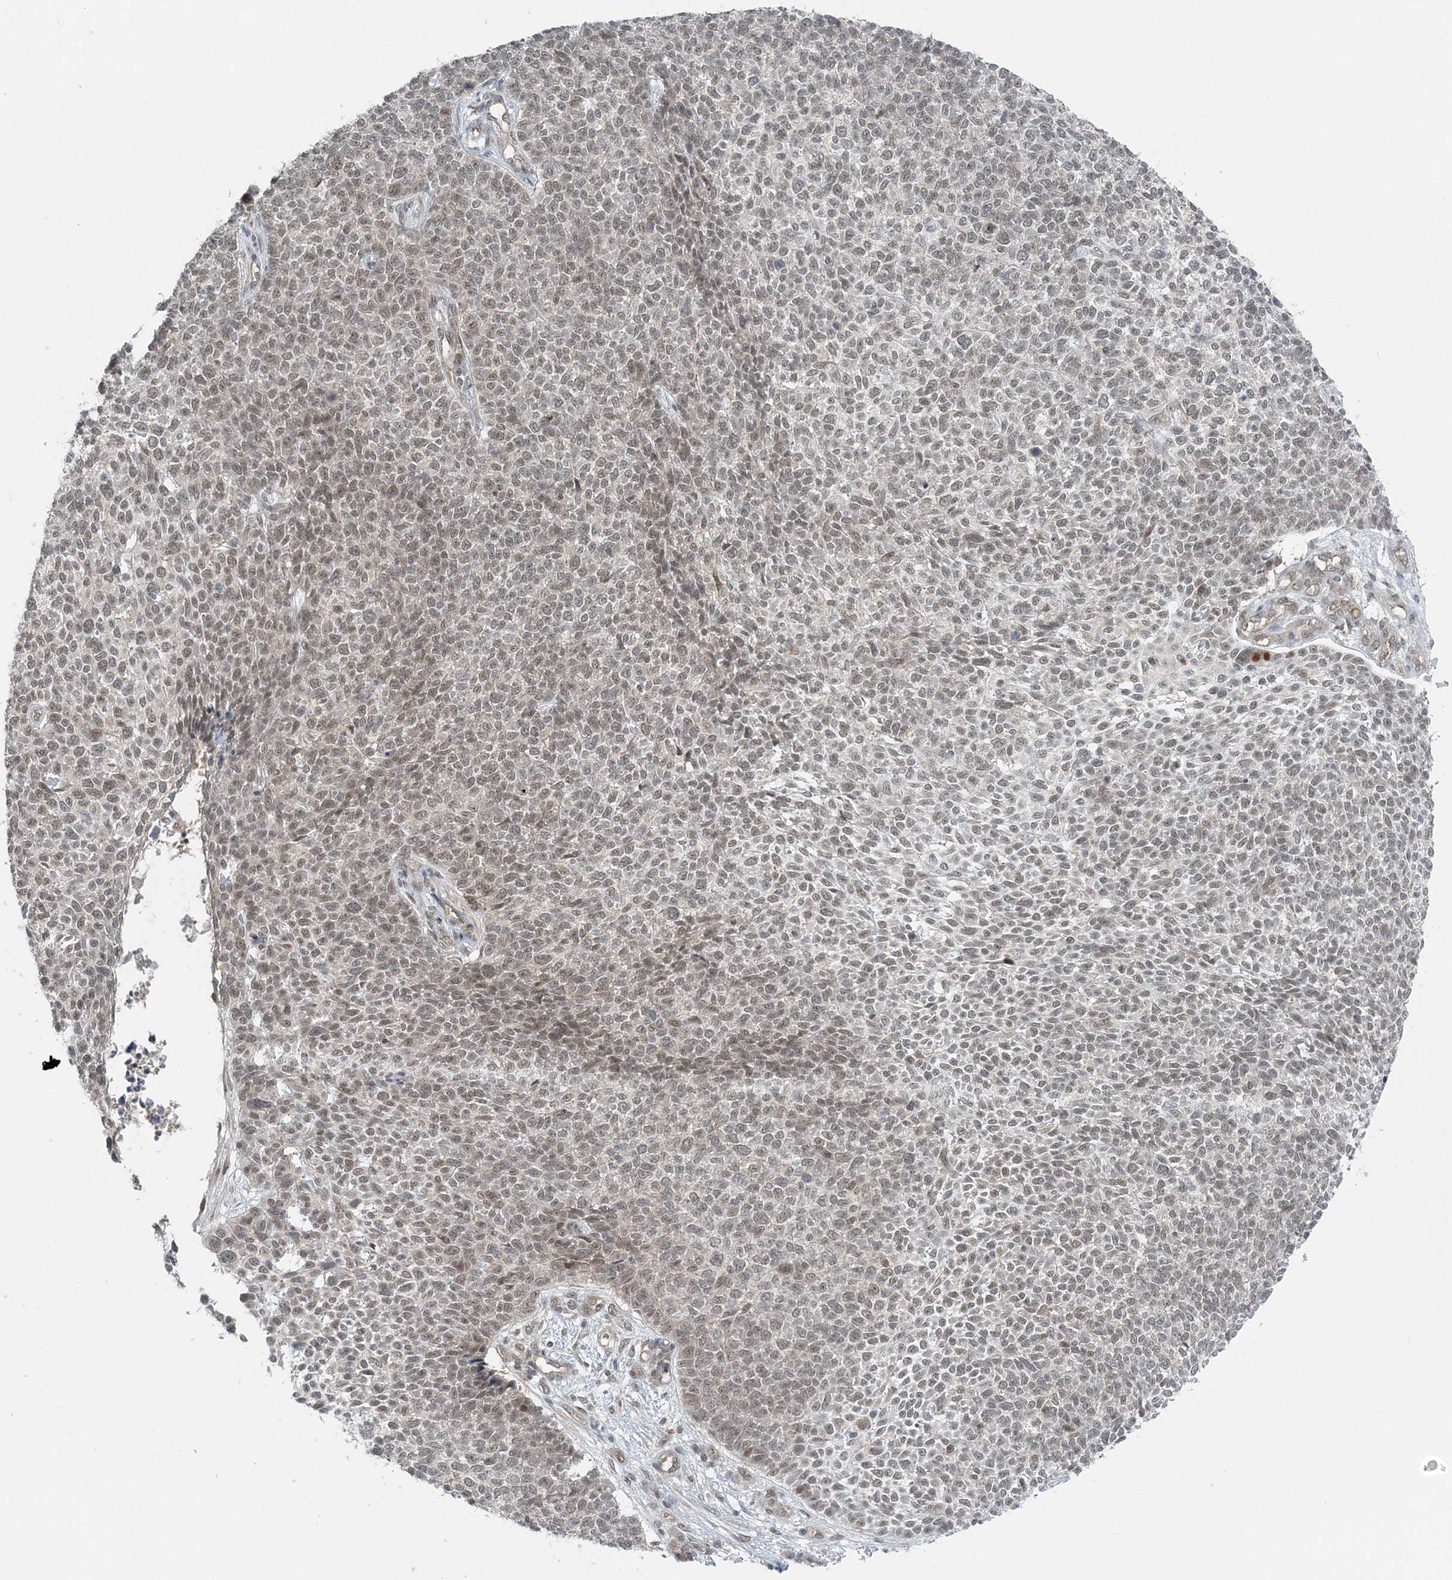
{"staining": {"intensity": "weak", "quantity": "25%-75%", "location": "nuclear"}, "tissue": "skin cancer", "cell_type": "Tumor cells", "image_type": "cancer", "snomed": [{"axis": "morphology", "description": "Basal cell carcinoma"}, {"axis": "topography", "description": "Skin"}], "caption": "Immunohistochemistry image of human skin cancer stained for a protein (brown), which shows low levels of weak nuclear positivity in approximately 25%-75% of tumor cells.", "gene": "ATP11A", "patient": {"sex": "female", "age": 84}}